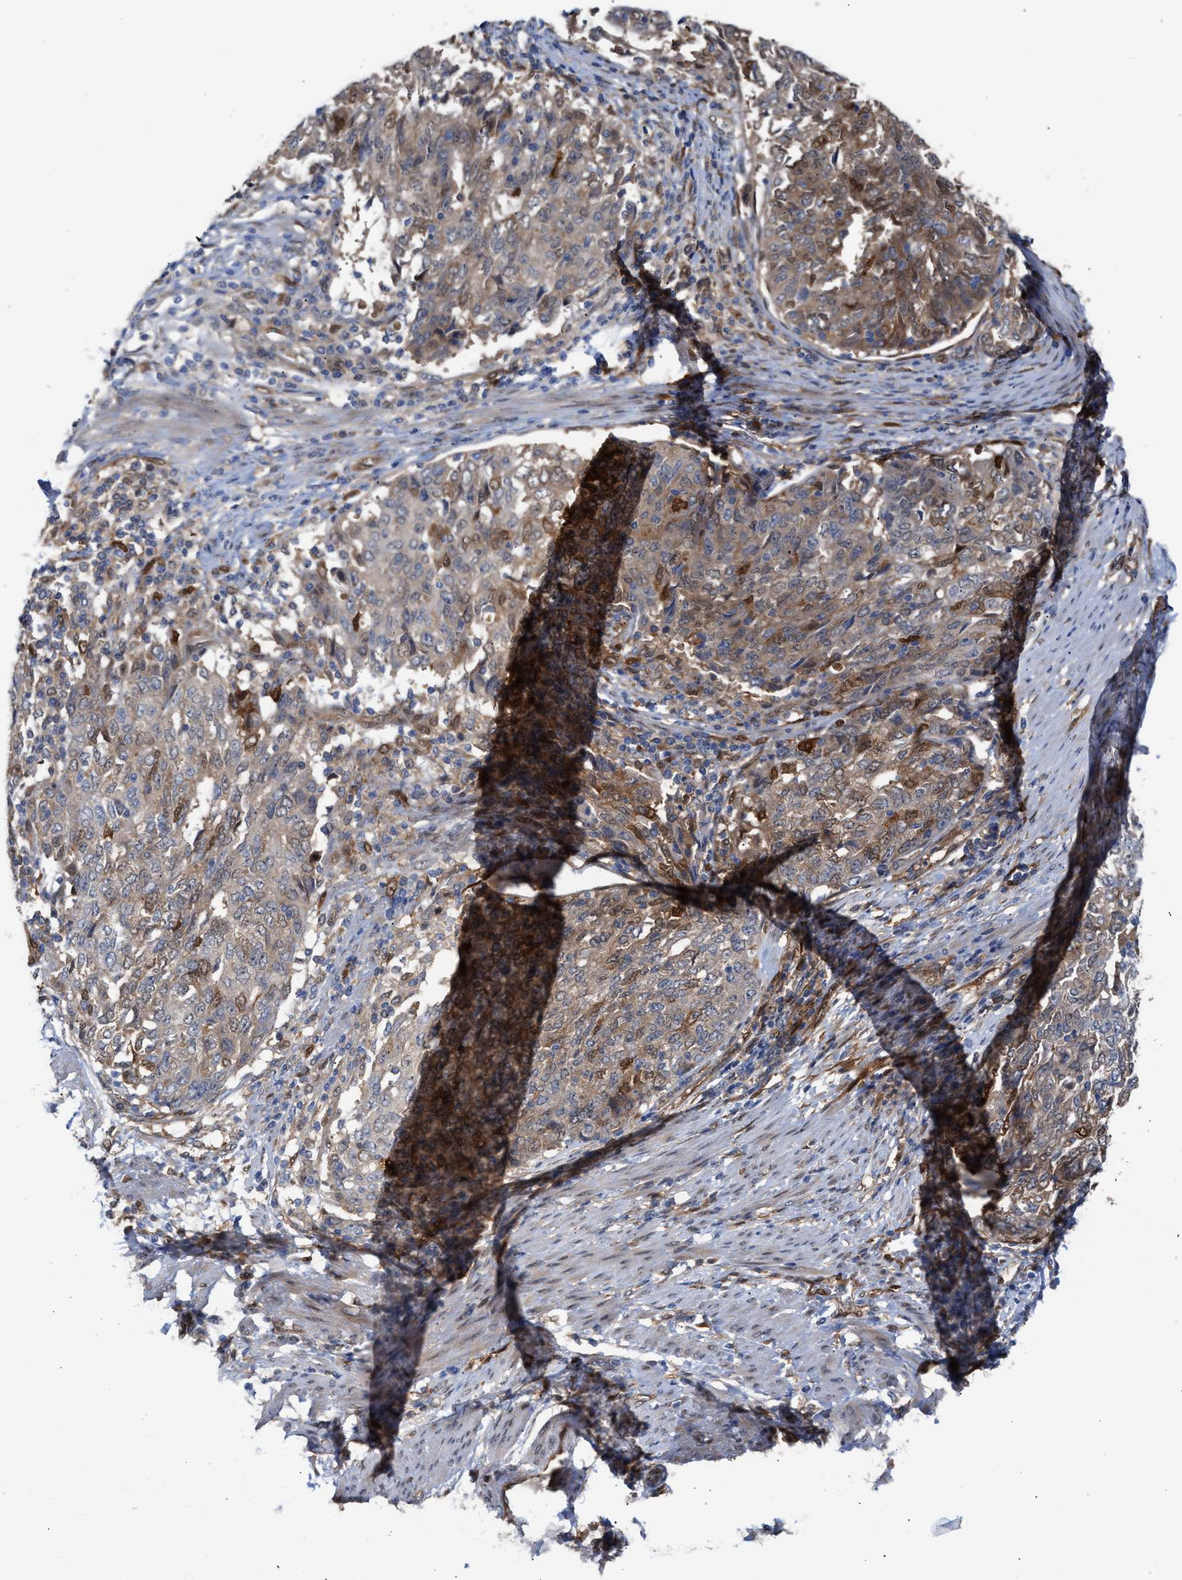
{"staining": {"intensity": "moderate", "quantity": ">75%", "location": "cytoplasmic/membranous"}, "tissue": "endometrial cancer", "cell_type": "Tumor cells", "image_type": "cancer", "snomed": [{"axis": "morphology", "description": "Adenocarcinoma, NOS"}, {"axis": "topography", "description": "Endometrium"}], "caption": "Endometrial cancer (adenocarcinoma) stained with a protein marker demonstrates moderate staining in tumor cells.", "gene": "TP53I3", "patient": {"sex": "female", "age": 80}}